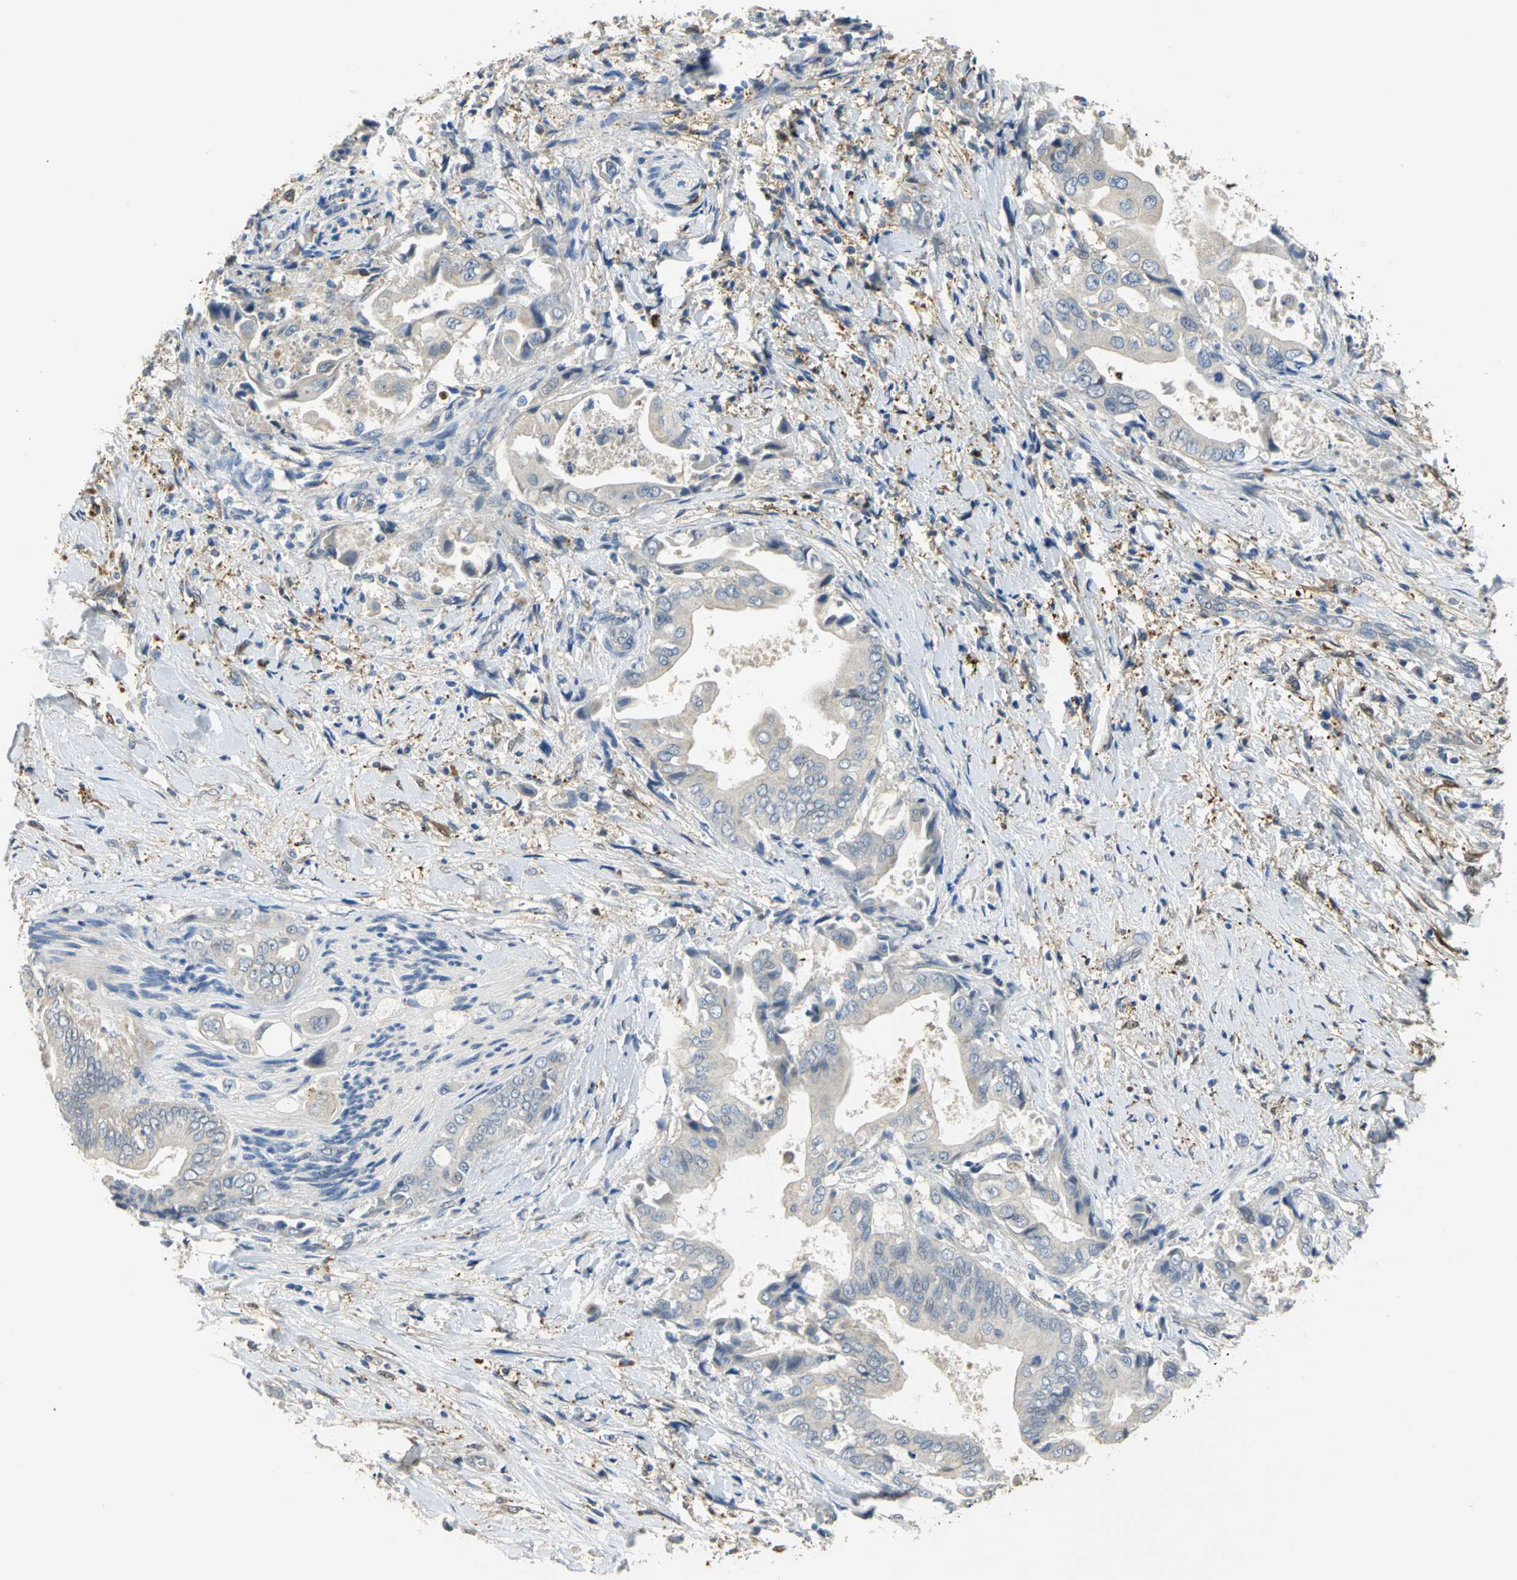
{"staining": {"intensity": "negative", "quantity": "none", "location": "none"}, "tissue": "liver cancer", "cell_type": "Tumor cells", "image_type": "cancer", "snomed": [{"axis": "morphology", "description": "Cholangiocarcinoma"}, {"axis": "topography", "description": "Liver"}], "caption": "Protein analysis of cholangiocarcinoma (liver) demonstrates no significant expression in tumor cells.", "gene": "IL17RB", "patient": {"sex": "male", "age": 58}}